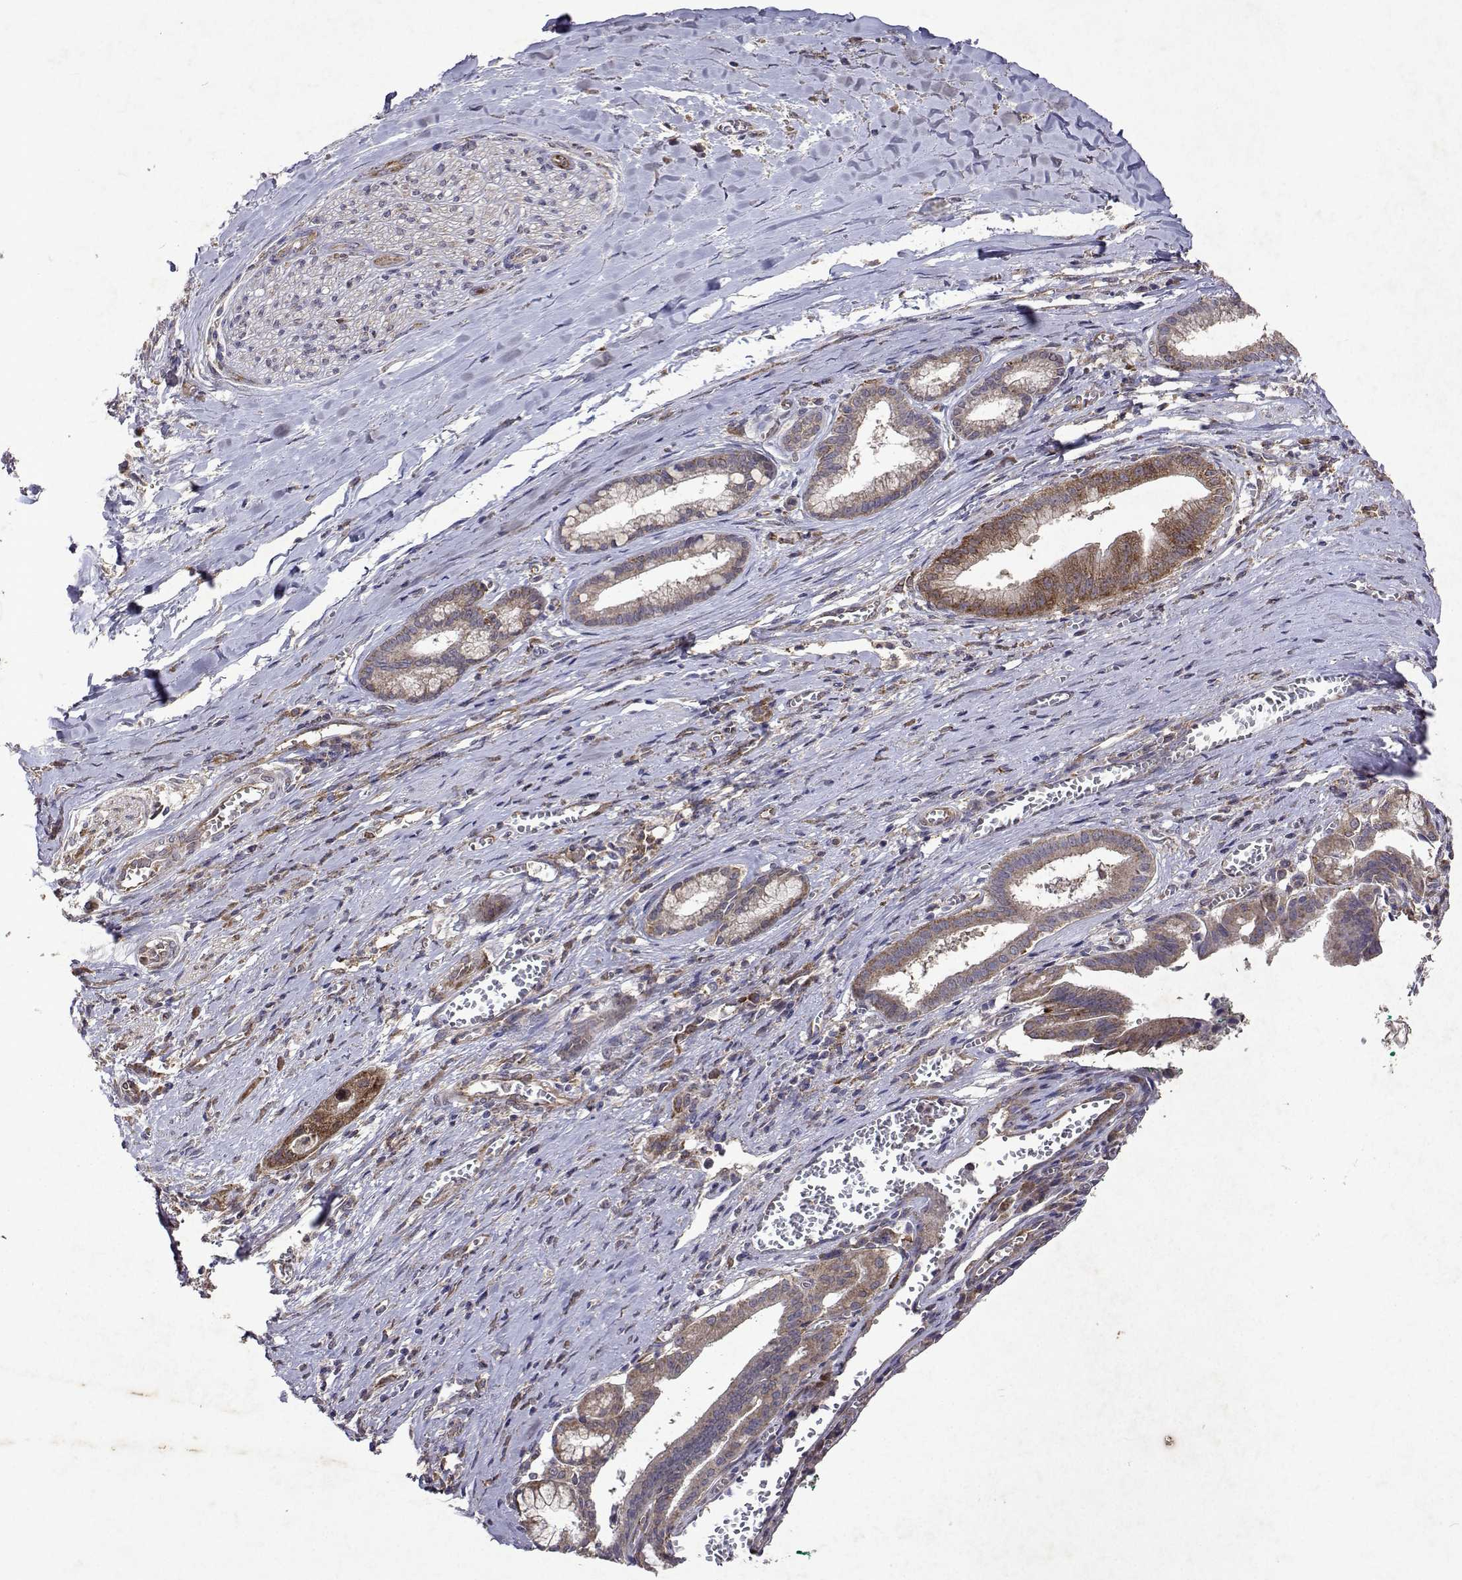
{"staining": {"intensity": "moderate", "quantity": "25%-75%", "location": "cytoplasmic/membranous"}, "tissue": "pancreatic cancer", "cell_type": "Tumor cells", "image_type": "cancer", "snomed": [{"axis": "morphology", "description": "Normal tissue, NOS"}, {"axis": "morphology", "description": "Adenocarcinoma, NOS"}, {"axis": "topography", "description": "Lymph node"}, {"axis": "topography", "description": "Pancreas"}], "caption": "An image of pancreatic adenocarcinoma stained for a protein reveals moderate cytoplasmic/membranous brown staining in tumor cells.", "gene": "TARBP2", "patient": {"sex": "female", "age": 58}}